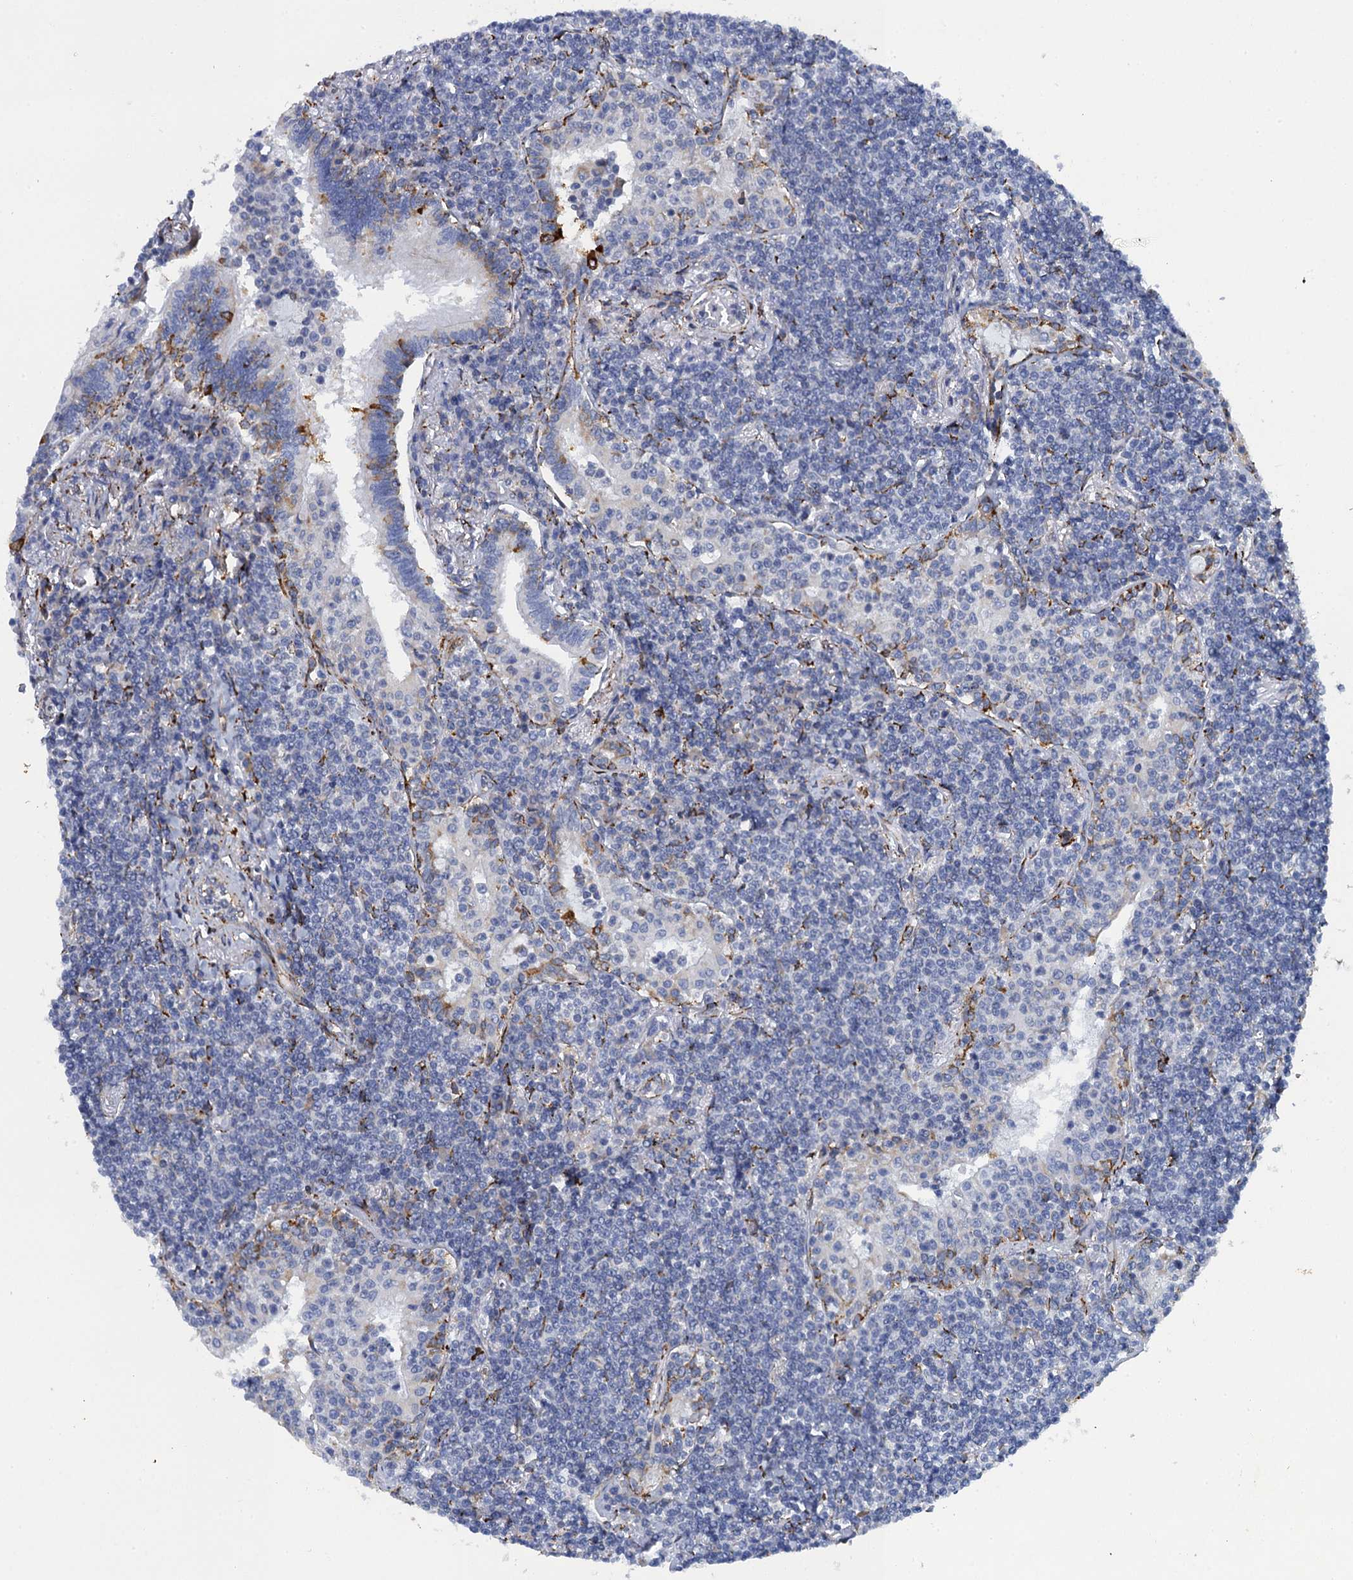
{"staining": {"intensity": "negative", "quantity": "none", "location": "none"}, "tissue": "lymphoma", "cell_type": "Tumor cells", "image_type": "cancer", "snomed": [{"axis": "morphology", "description": "Malignant lymphoma, non-Hodgkin's type, Low grade"}, {"axis": "topography", "description": "Lung"}], "caption": "The immunohistochemistry (IHC) photomicrograph has no significant positivity in tumor cells of lymphoma tissue.", "gene": "POGLUT3", "patient": {"sex": "female", "age": 71}}